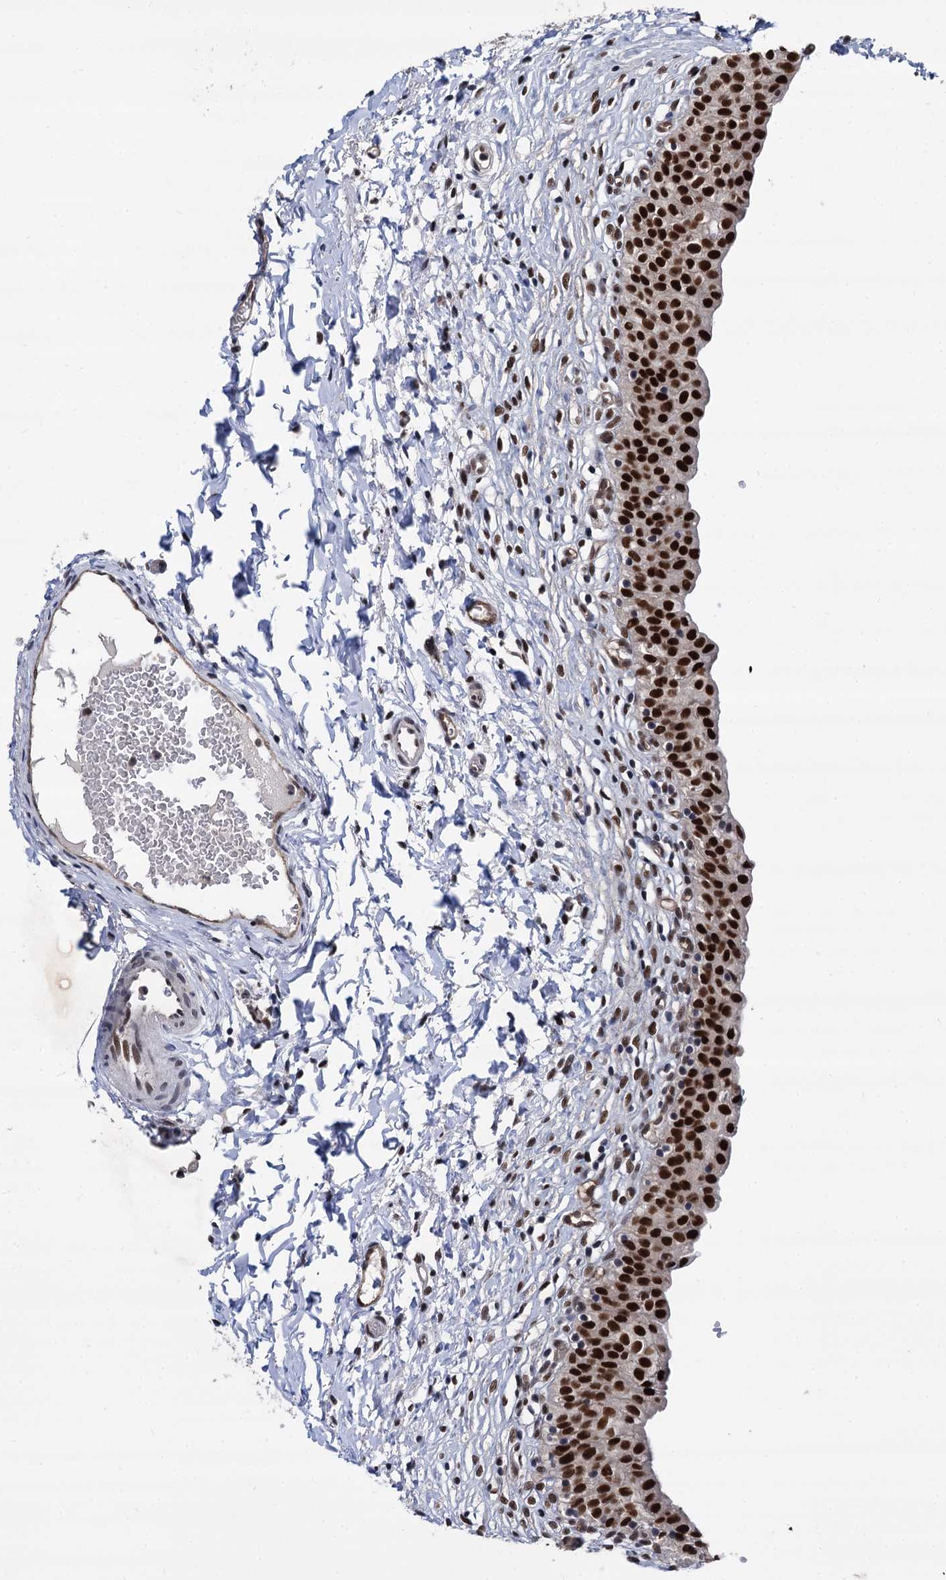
{"staining": {"intensity": "strong", "quantity": ">75%", "location": "nuclear"}, "tissue": "urinary bladder", "cell_type": "Urothelial cells", "image_type": "normal", "snomed": [{"axis": "morphology", "description": "Normal tissue, NOS"}, {"axis": "topography", "description": "Urinary bladder"}], "caption": "Brown immunohistochemical staining in normal human urinary bladder exhibits strong nuclear staining in approximately >75% of urothelial cells.", "gene": "GALNT11", "patient": {"sex": "male", "age": 55}}